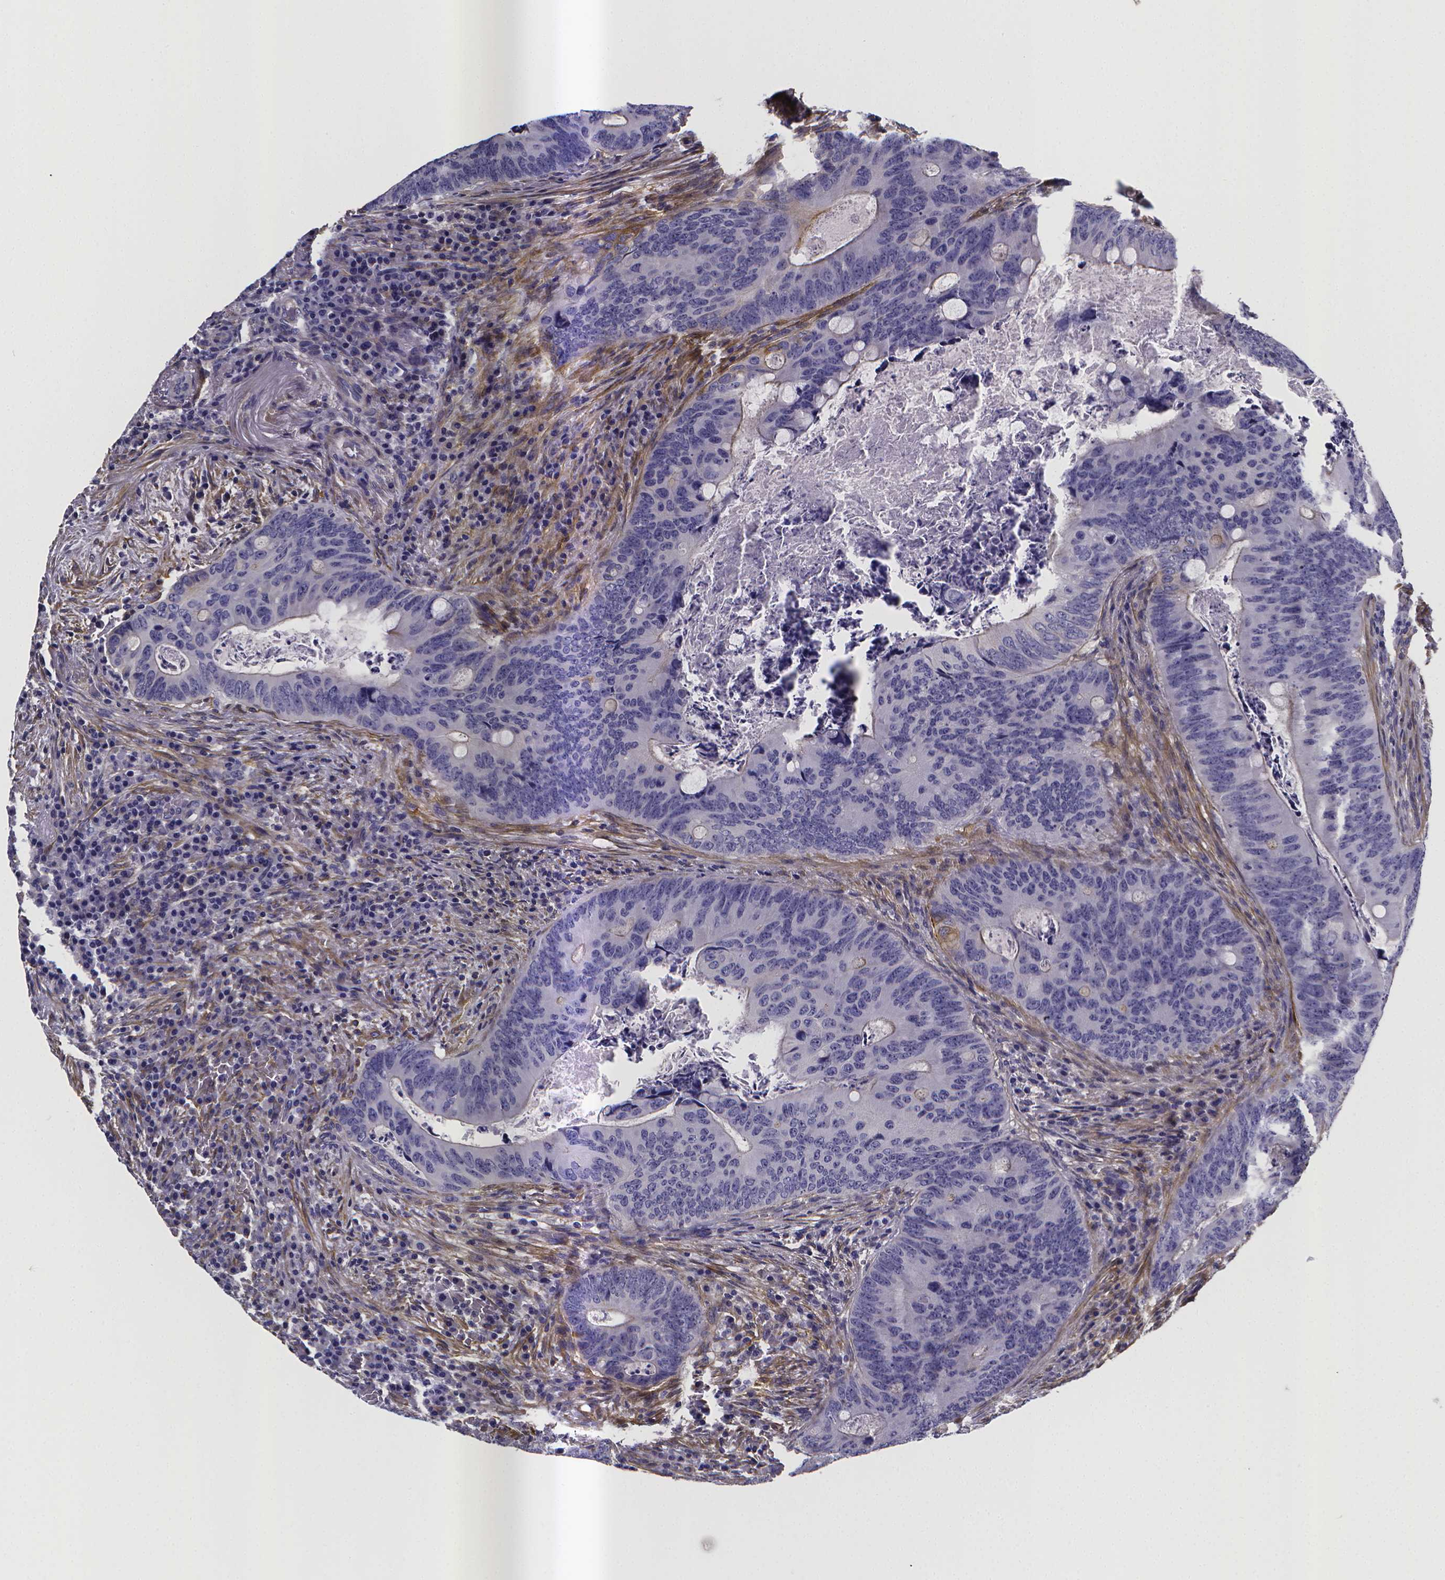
{"staining": {"intensity": "negative", "quantity": "none", "location": "none"}, "tissue": "colorectal cancer", "cell_type": "Tumor cells", "image_type": "cancer", "snomed": [{"axis": "morphology", "description": "Adenocarcinoma, NOS"}, {"axis": "topography", "description": "Colon"}], "caption": "Colorectal cancer (adenocarcinoma) stained for a protein using immunohistochemistry exhibits no expression tumor cells.", "gene": "RERG", "patient": {"sex": "female", "age": 74}}